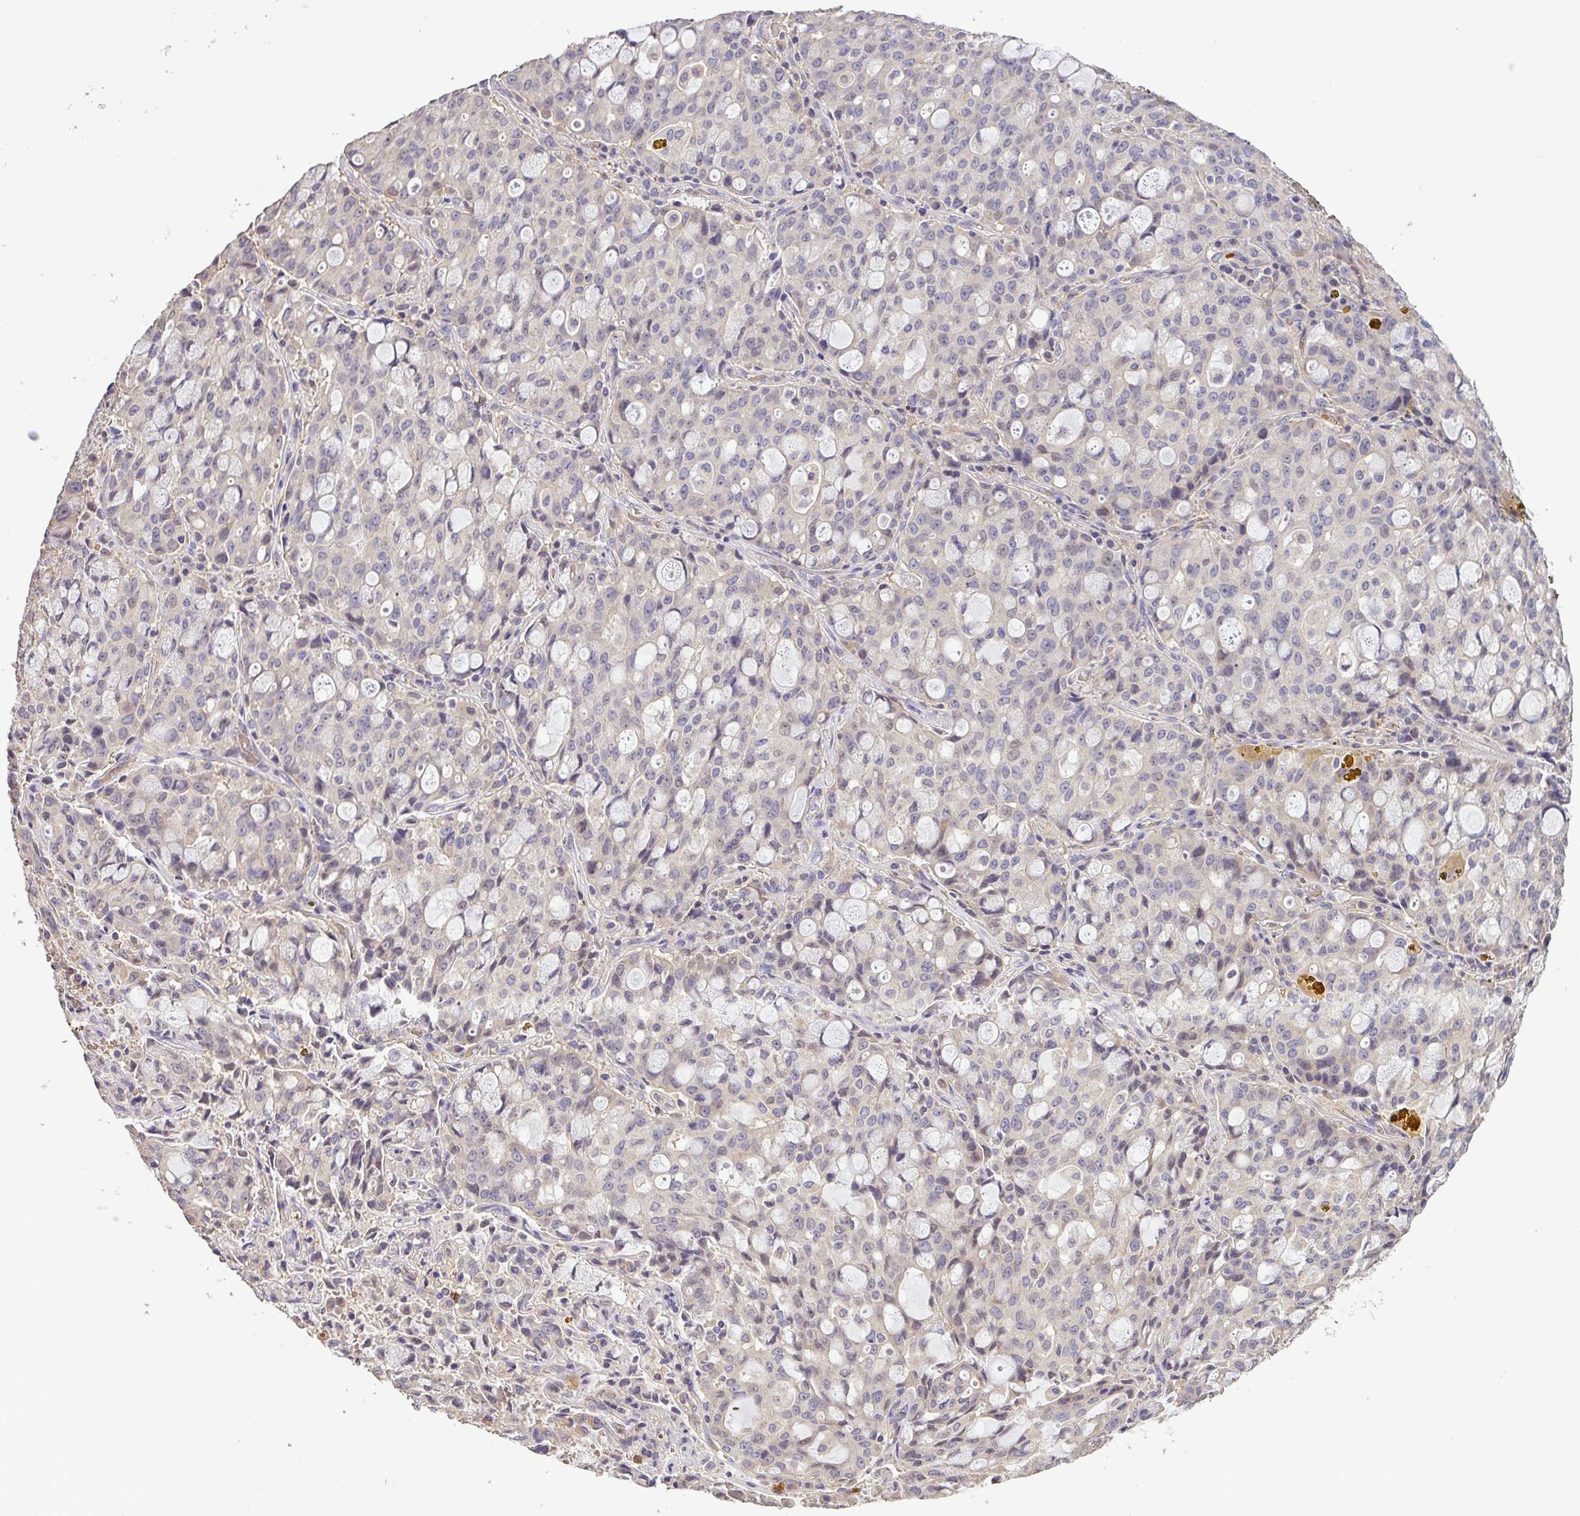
{"staining": {"intensity": "negative", "quantity": "none", "location": "none"}, "tissue": "lung cancer", "cell_type": "Tumor cells", "image_type": "cancer", "snomed": [{"axis": "morphology", "description": "Adenocarcinoma, NOS"}, {"axis": "topography", "description": "Lung"}], "caption": "Immunohistochemical staining of lung cancer reveals no significant positivity in tumor cells.", "gene": "C1QTNF9B", "patient": {"sex": "female", "age": 44}}